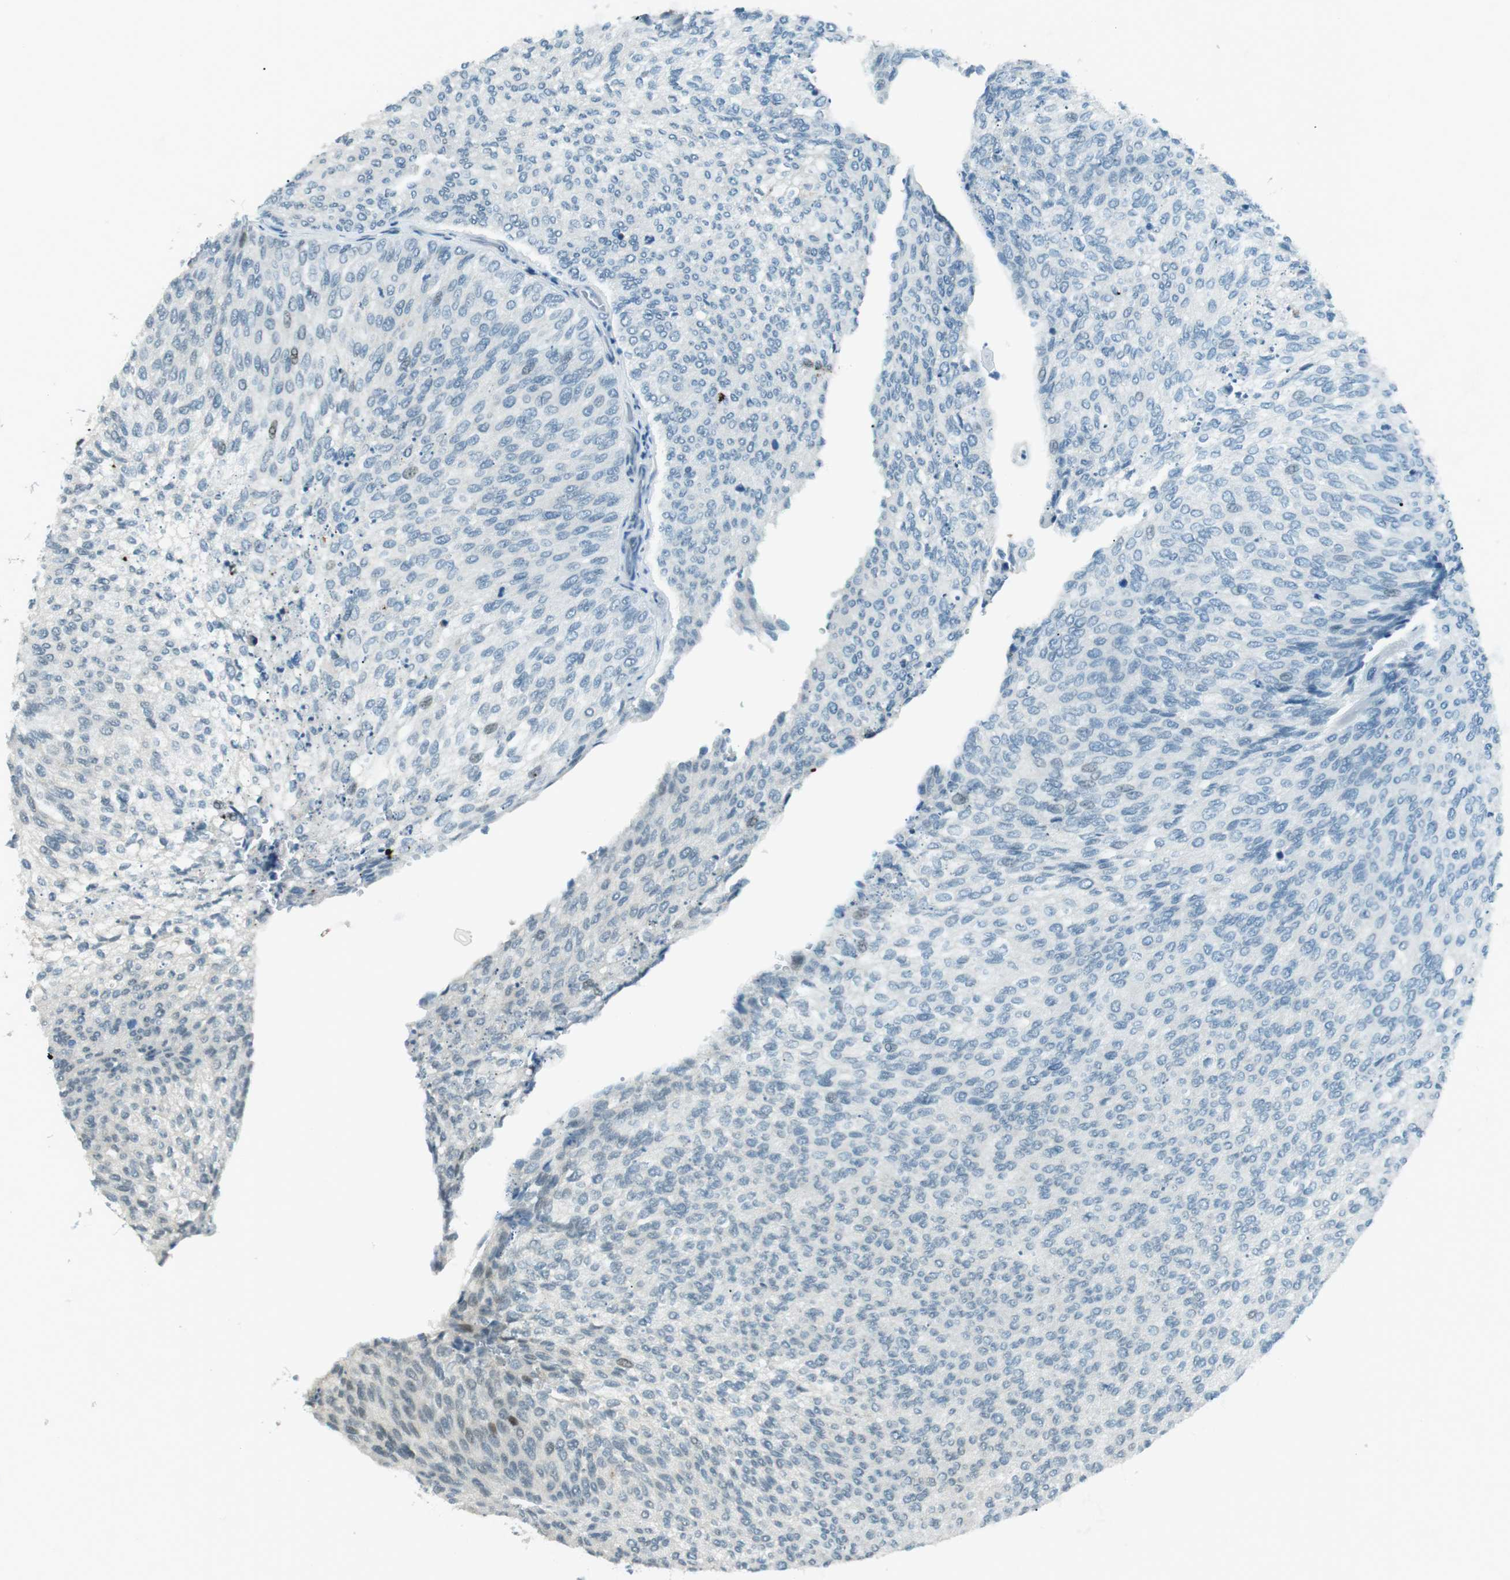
{"staining": {"intensity": "negative", "quantity": "none", "location": "none"}, "tissue": "urothelial cancer", "cell_type": "Tumor cells", "image_type": "cancer", "snomed": [{"axis": "morphology", "description": "Urothelial carcinoma, Low grade"}, {"axis": "topography", "description": "Urinary bladder"}], "caption": "An immunohistochemistry (IHC) image of low-grade urothelial carcinoma is shown. There is no staining in tumor cells of low-grade urothelial carcinoma.", "gene": "PJA1", "patient": {"sex": "female", "age": 79}}